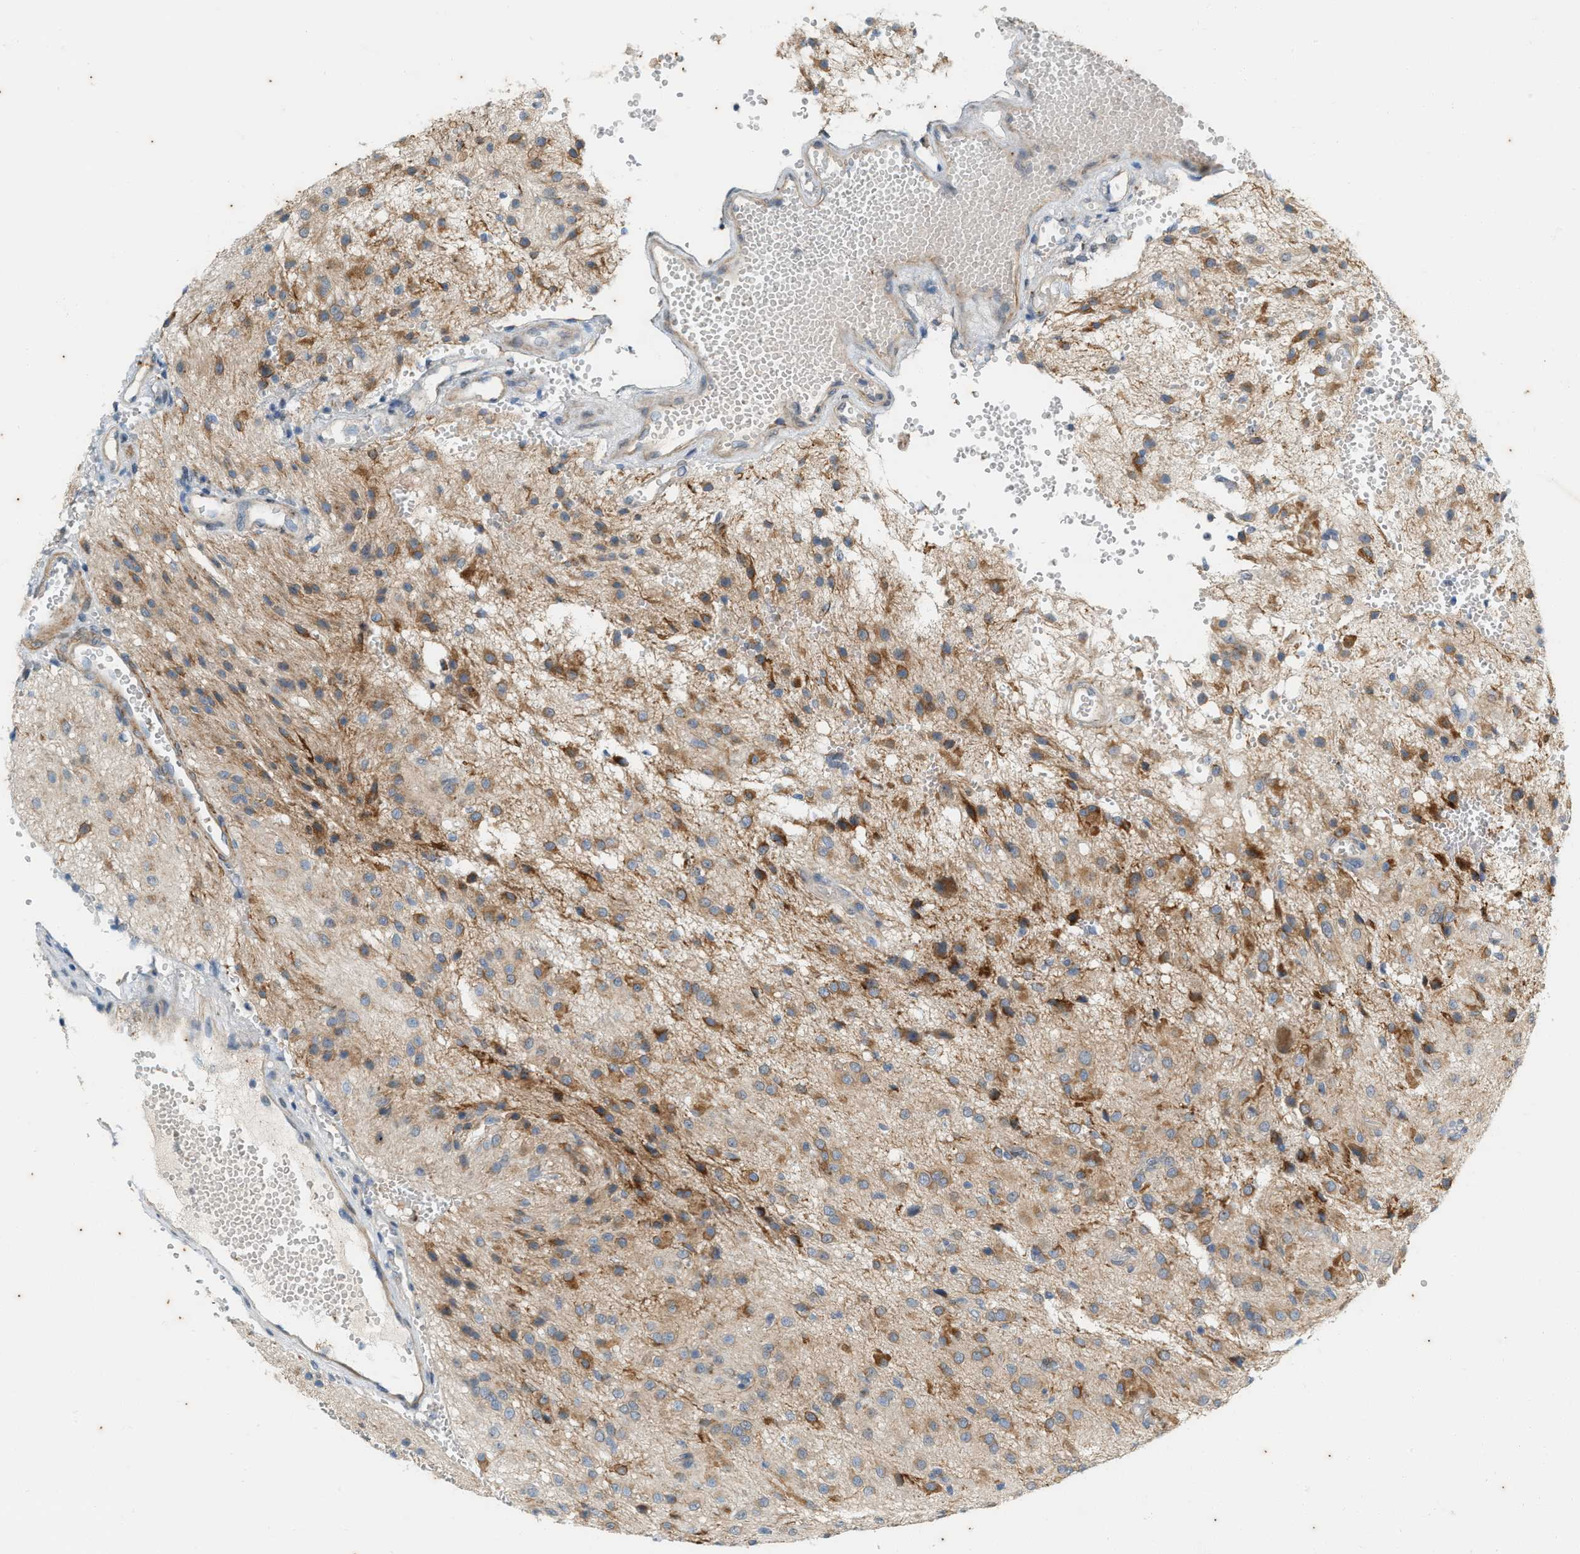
{"staining": {"intensity": "moderate", "quantity": ">75%", "location": "cytoplasmic/membranous"}, "tissue": "glioma", "cell_type": "Tumor cells", "image_type": "cancer", "snomed": [{"axis": "morphology", "description": "Glioma, malignant, High grade"}, {"axis": "topography", "description": "Brain"}], "caption": "Immunohistochemistry photomicrograph of human high-grade glioma (malignant) stained for a protein (brown), which reveals medium levels of moderate cytoplasmic/membranous positivity in about >75% of tumor cells.", "gene": "CHPF2", "patient": {"sex": "female", "age": 59}}